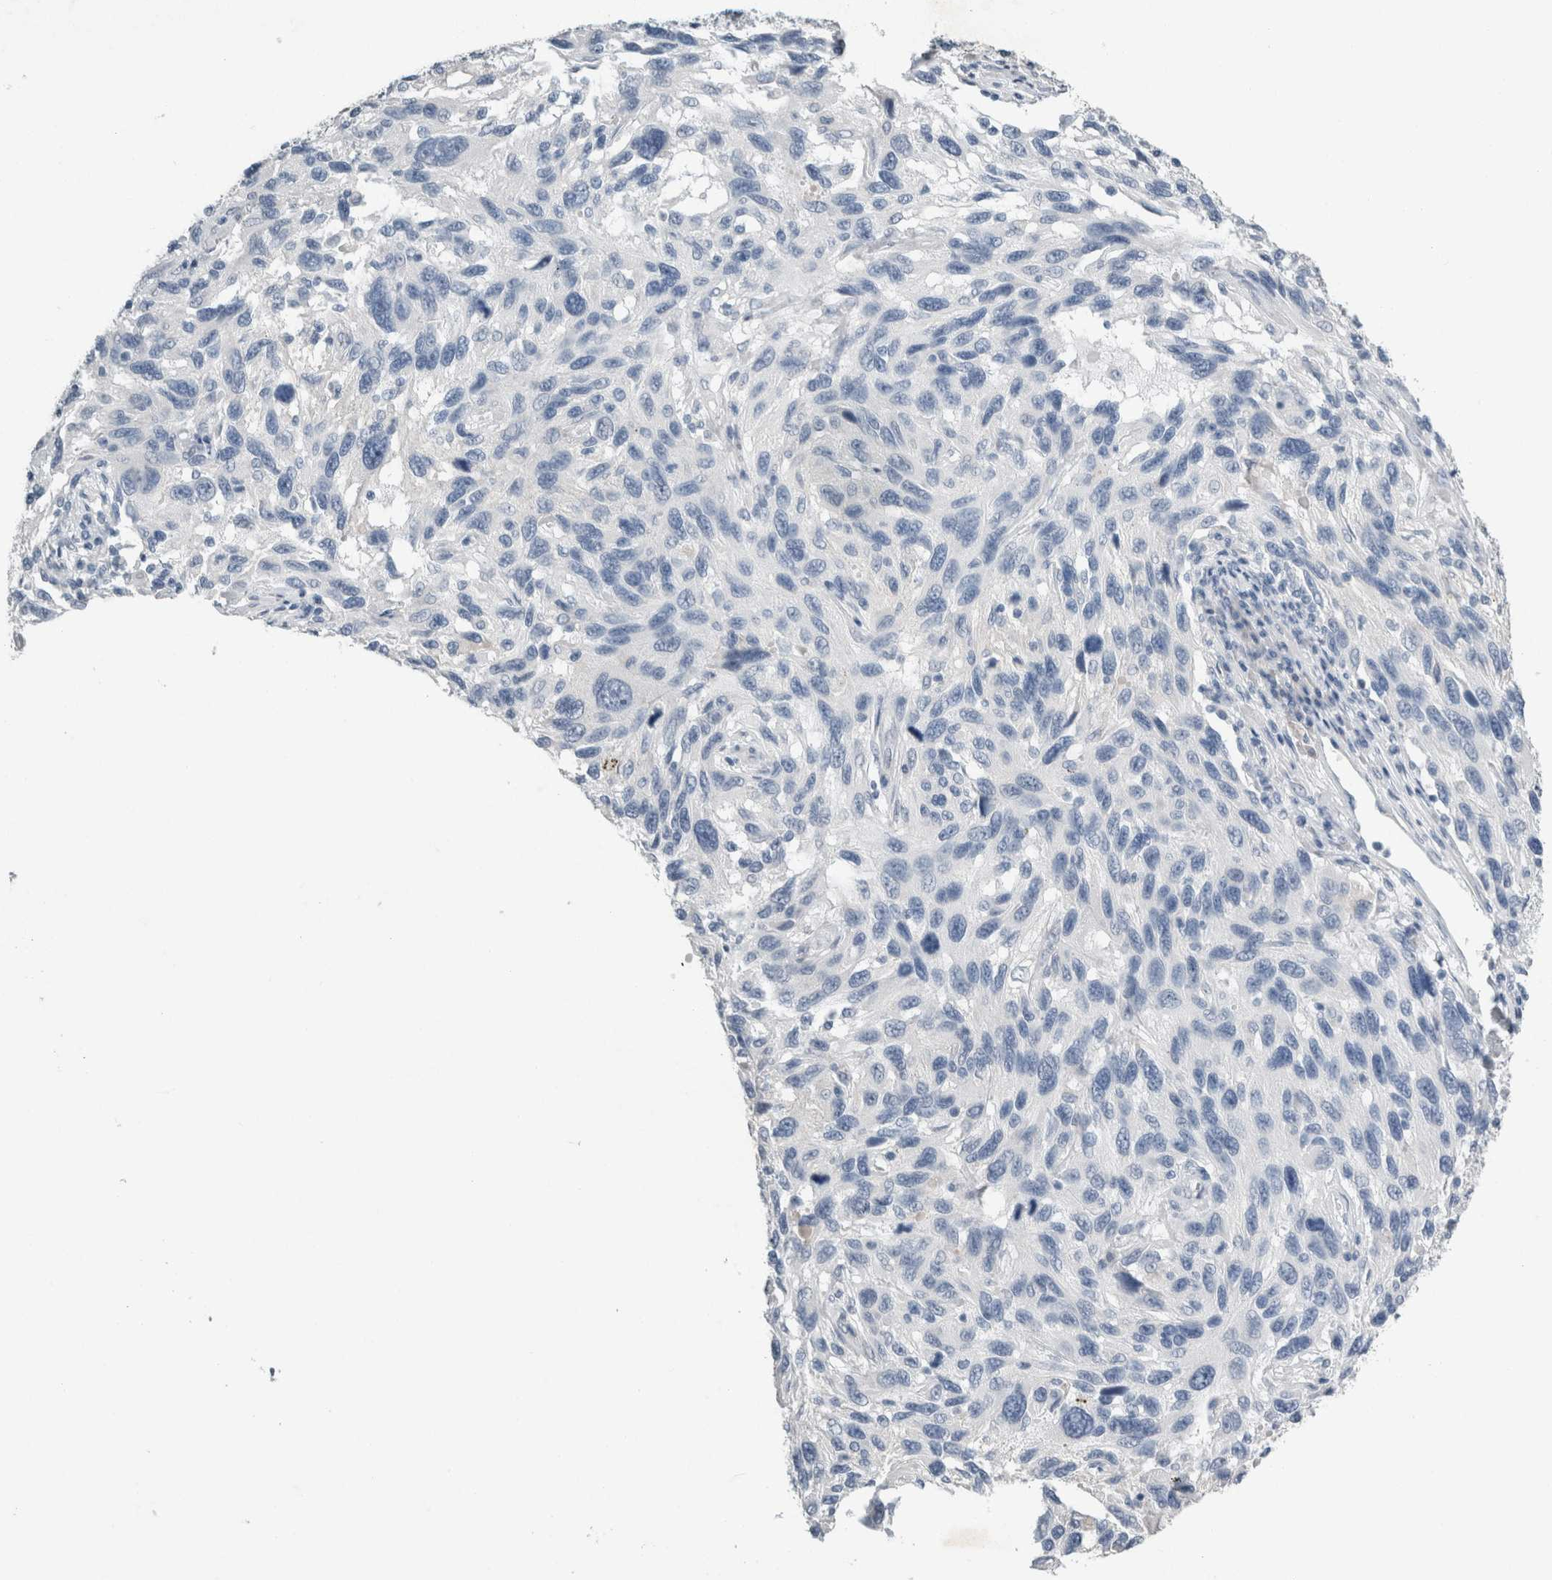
{"staining": {"intensity": "negative", "quantity": "none", "location": "none"}, "tissue": "melanoma", "cell_type": "Tumor cells", "image_type": "cancer", "snomed": [{"axis": "morphology", "description": "Malignant melanoma, NOS"}, {"axis": "topography", "description": "Skin"}], "caption": "Immunohistochemistry (IHC) of human melanoma shows no positivity in tumor cells. The staining is performed using DAB brown chromogen with nuclei counter-stained in using hematoxylin.", "gene": "NEFM", "patient": {"sex": "male", "age": 53}}